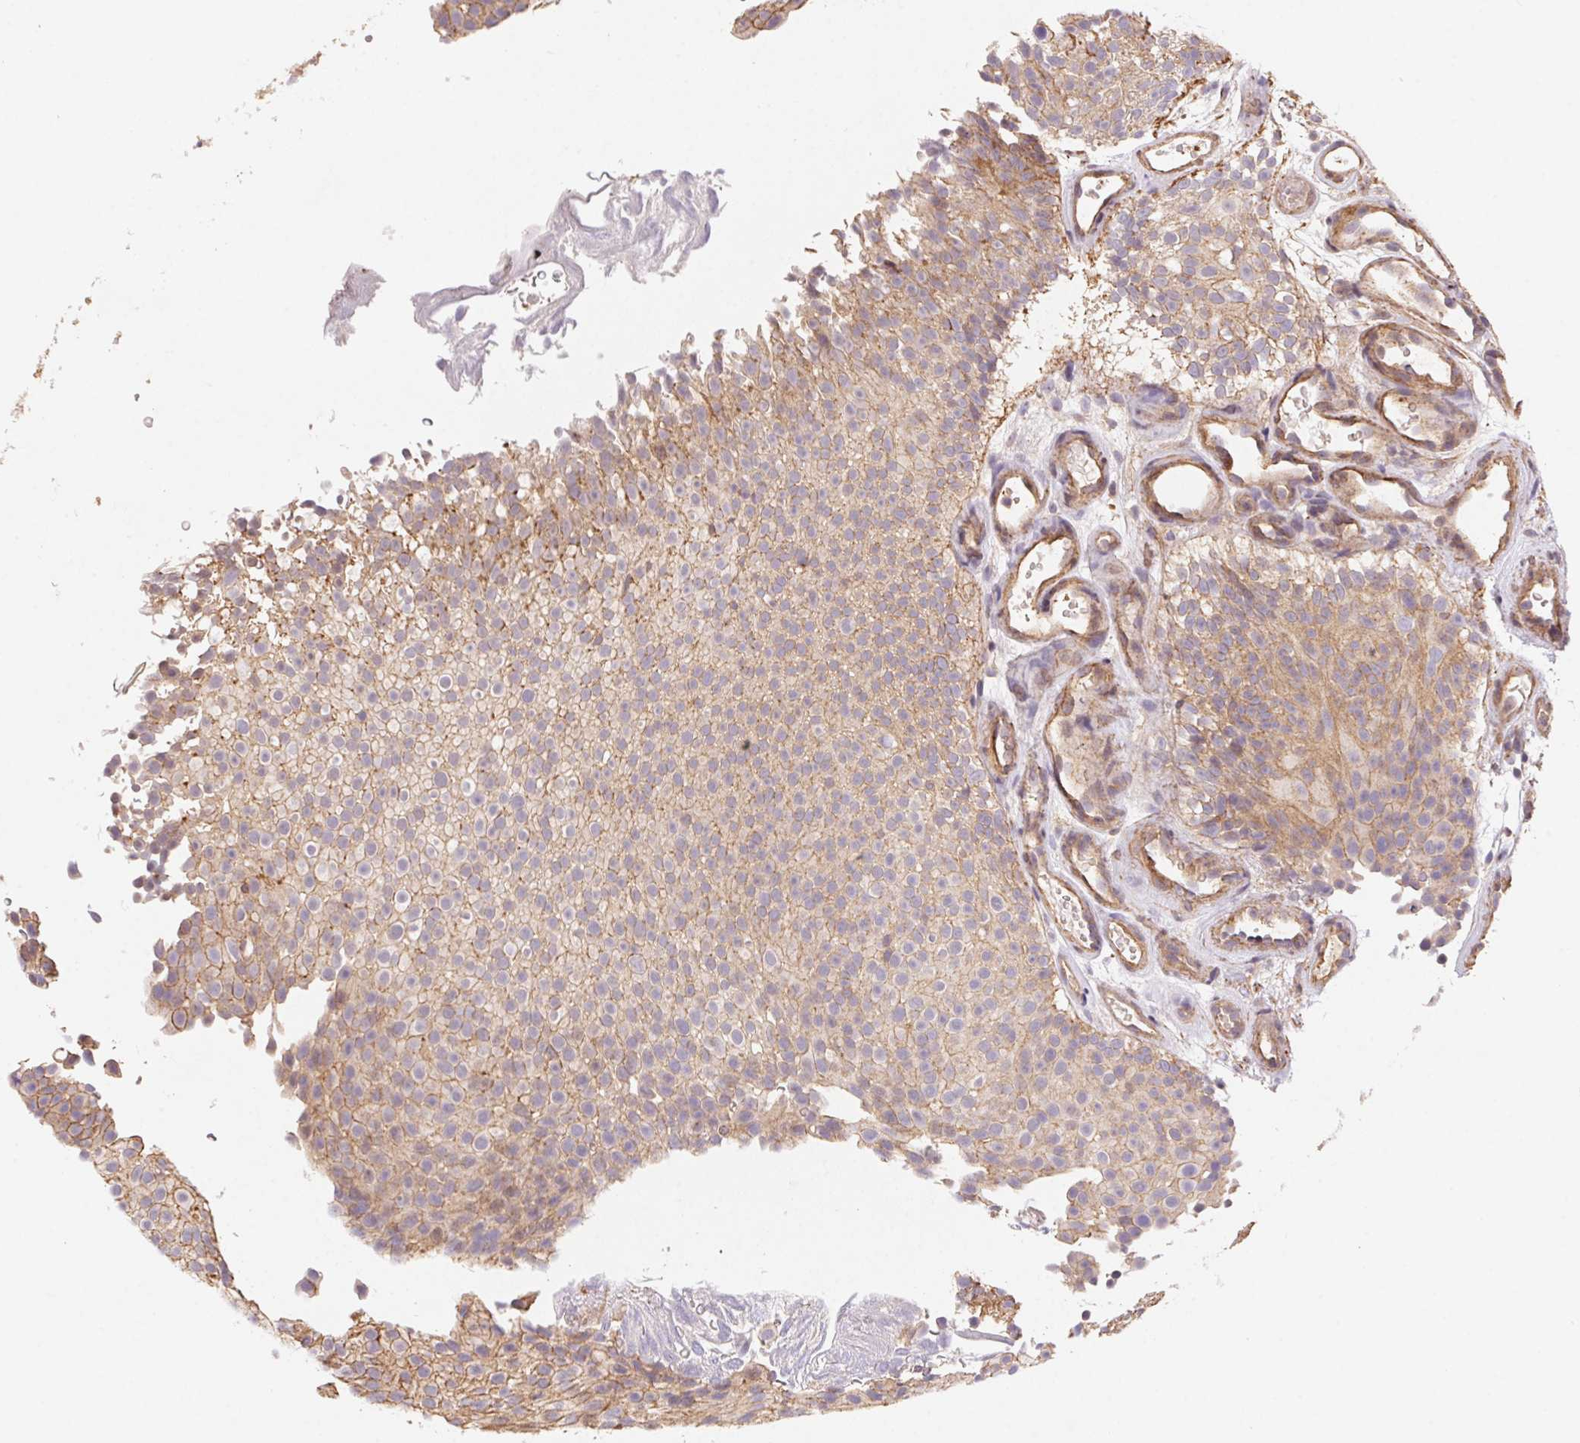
{"staining": {"intensity": "weak", "quantity": "25%-75%", "location": "cytoplasmic/membranous"}, "tissue": "urothelial cancer", "cell_type": "Tumor cells", "image_type": "cancer", "snomed": [{"axis": "morphology", "description": "Urothelial carcinoma, Low grade"}, {"axis": "topography", "description": "Urinary bladder"}], "caption": "Urothelial carcinoma (low-grade) was stained to show a protein in brown. There is low levels of weak cytoplasmic/membranous expression in approximately 25%-75% of tumor cells.", "gene": "ATG10", "patient": {"sex": "male", "age": 78}}